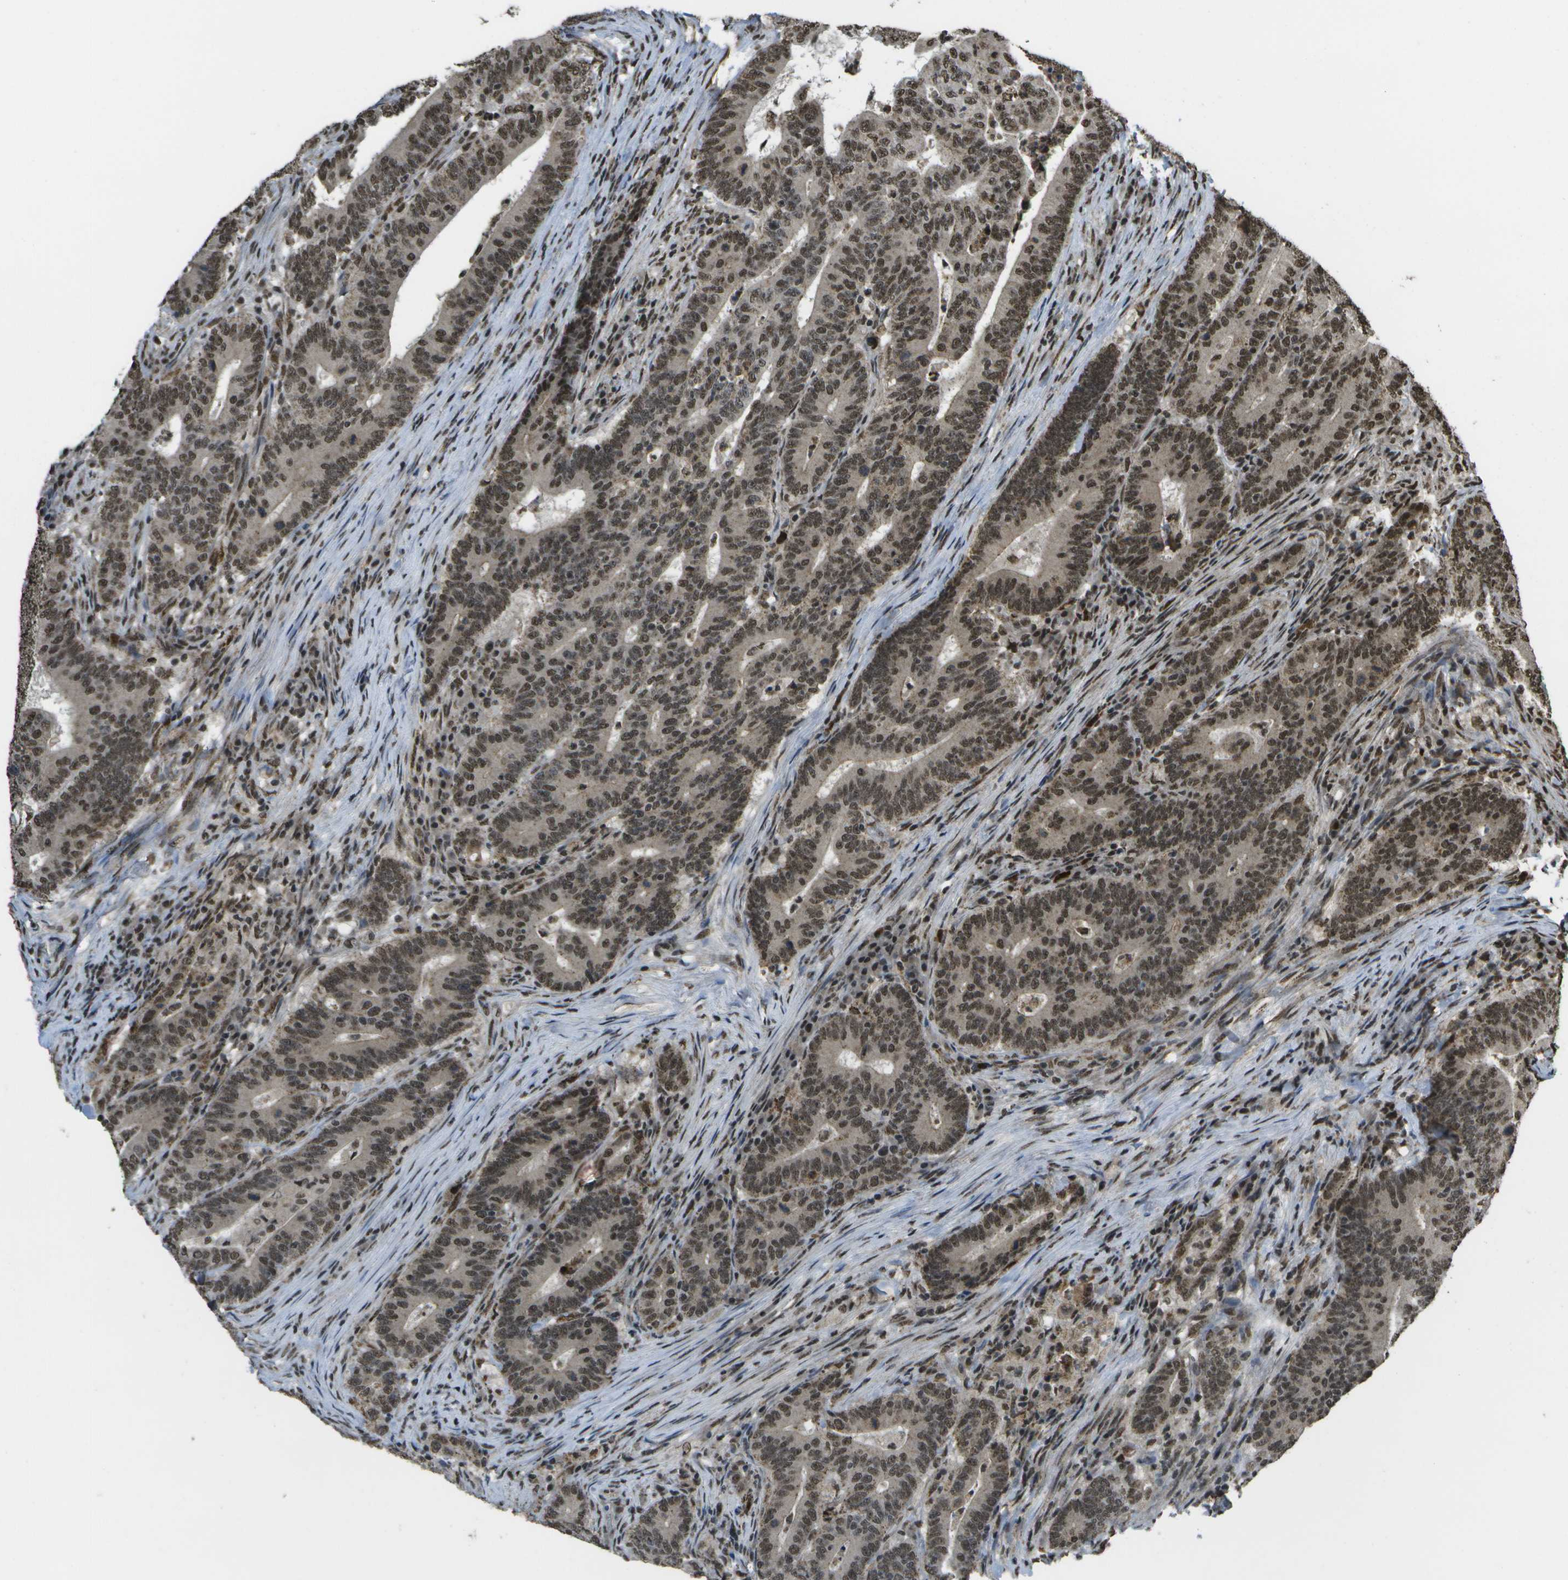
{"staining": {"intensity": "strong", "quantity": ">75%", "location": "cytoplasmic/membranous,nuclear"}, "tissue": "colorectal cancer", "cell_type": "Tumor cells", "image_type": "cancer", "snomed": [{"axis": "morphology", "description": "Normal tissue, NOS"}, {"axis": "morphology", "description": "Adenocarcinoma, NOS"}, {"axis": "topography", "description": "Colon"}], "caption": "Adenocarcinoma (colorectal) was stained to show a protein in brown. There is high levels of strong cytoplasmic/membranous and nuclear staining in approximately >75% of tumor cells.", "gene": "SPEN", "patient": {"sex": "female", "age": 66}}